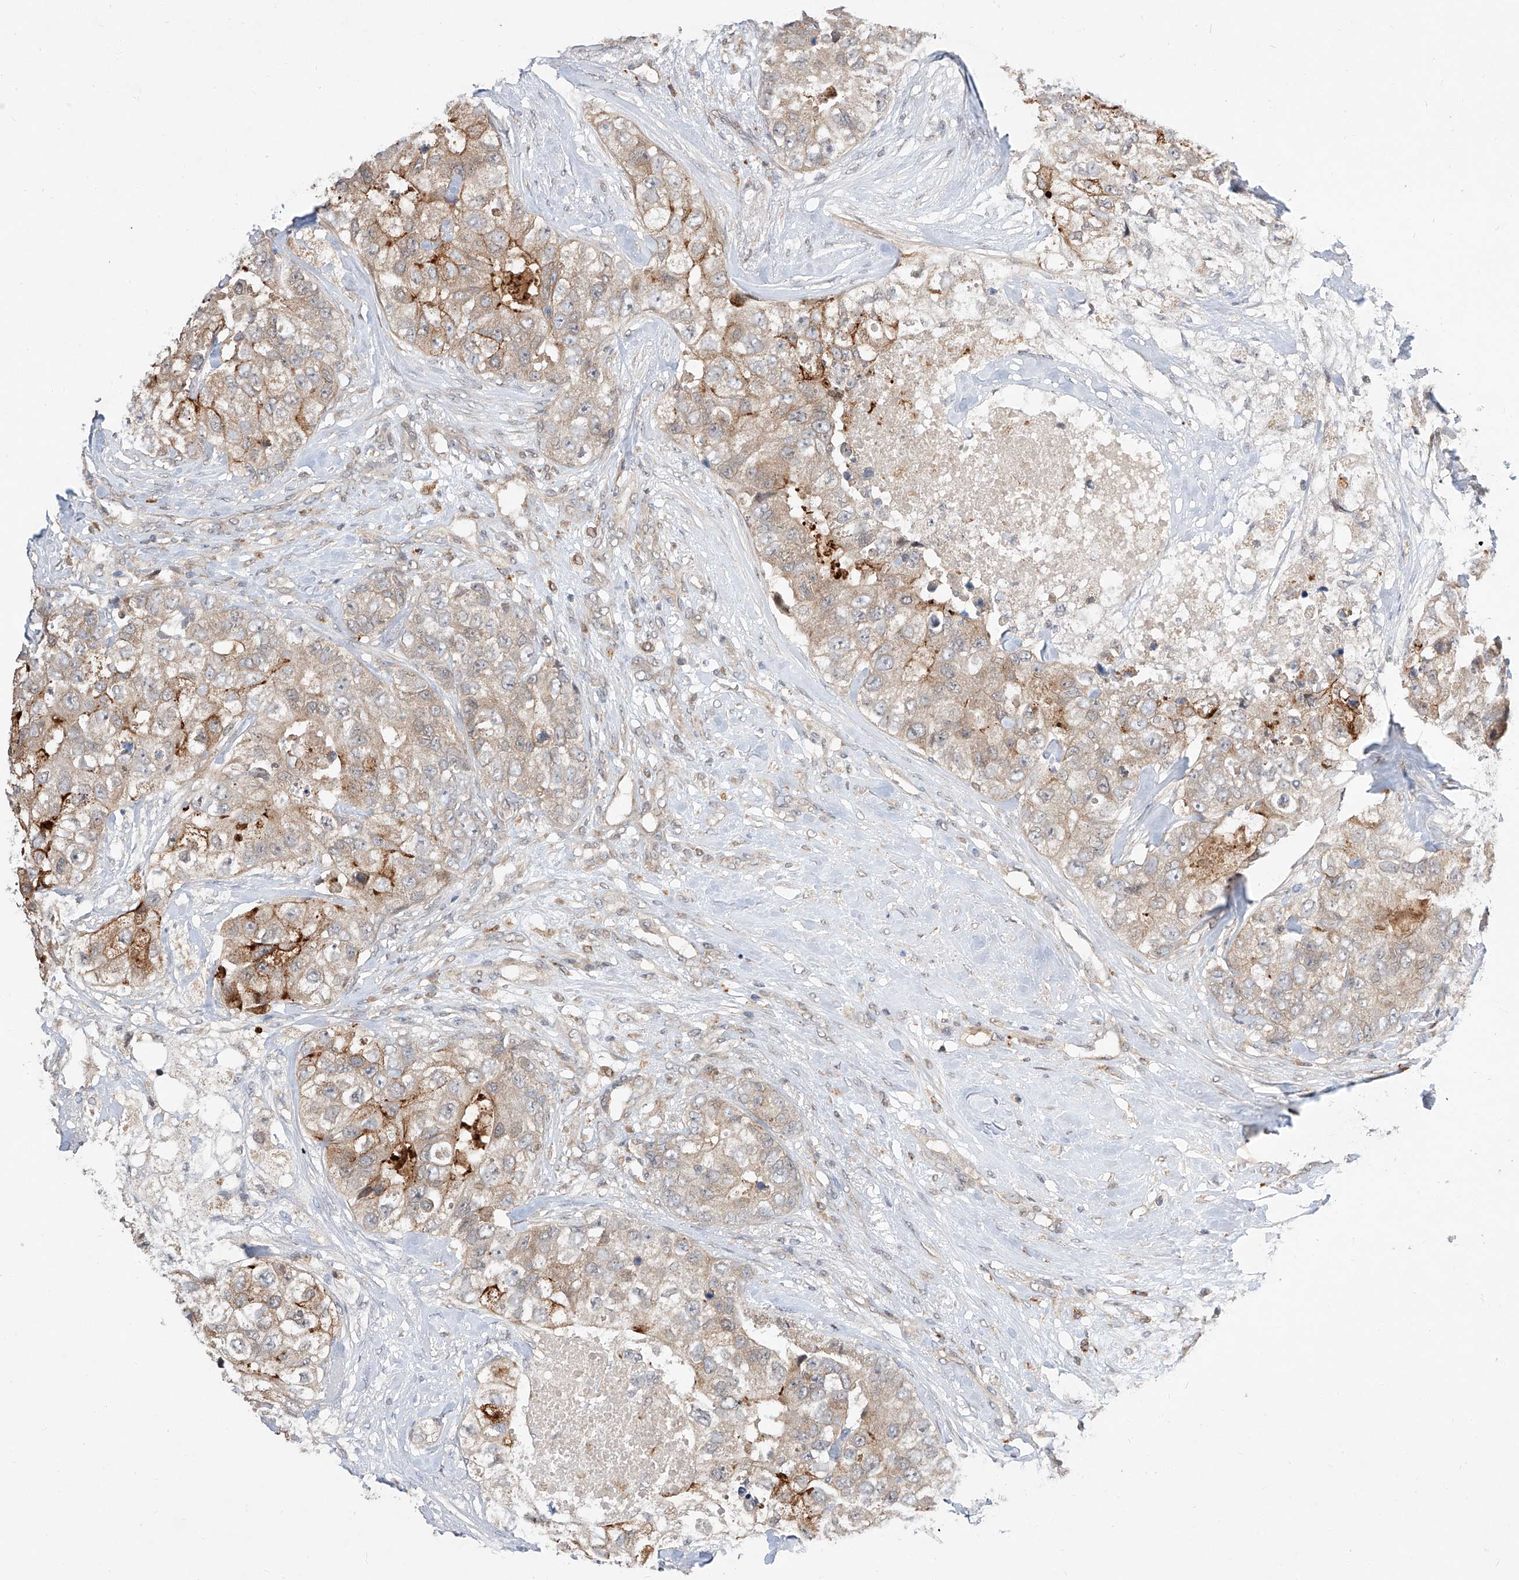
{"staining": {"intensity": "weak", "quantity": "25%-75%", "location": "cytoplasmic/membranous"}, "tissue": "breast cancer", "cell_type": "Tumor cells", "image_type": "cancer", "snomed": [{"axis": "morphology", "description": "Duct carcinoma"}, {"axis": "topography", "description": "Breast"}], "caption": "High-power microscopy captured an IHC image of breast intraductal carcinoma, revealing weak cytoplasmic/membranous positivity in approximately 25%-75% of tumor cells.", "gene": "DIRAS3", "patient": {"sex": "female", "age": 62}}